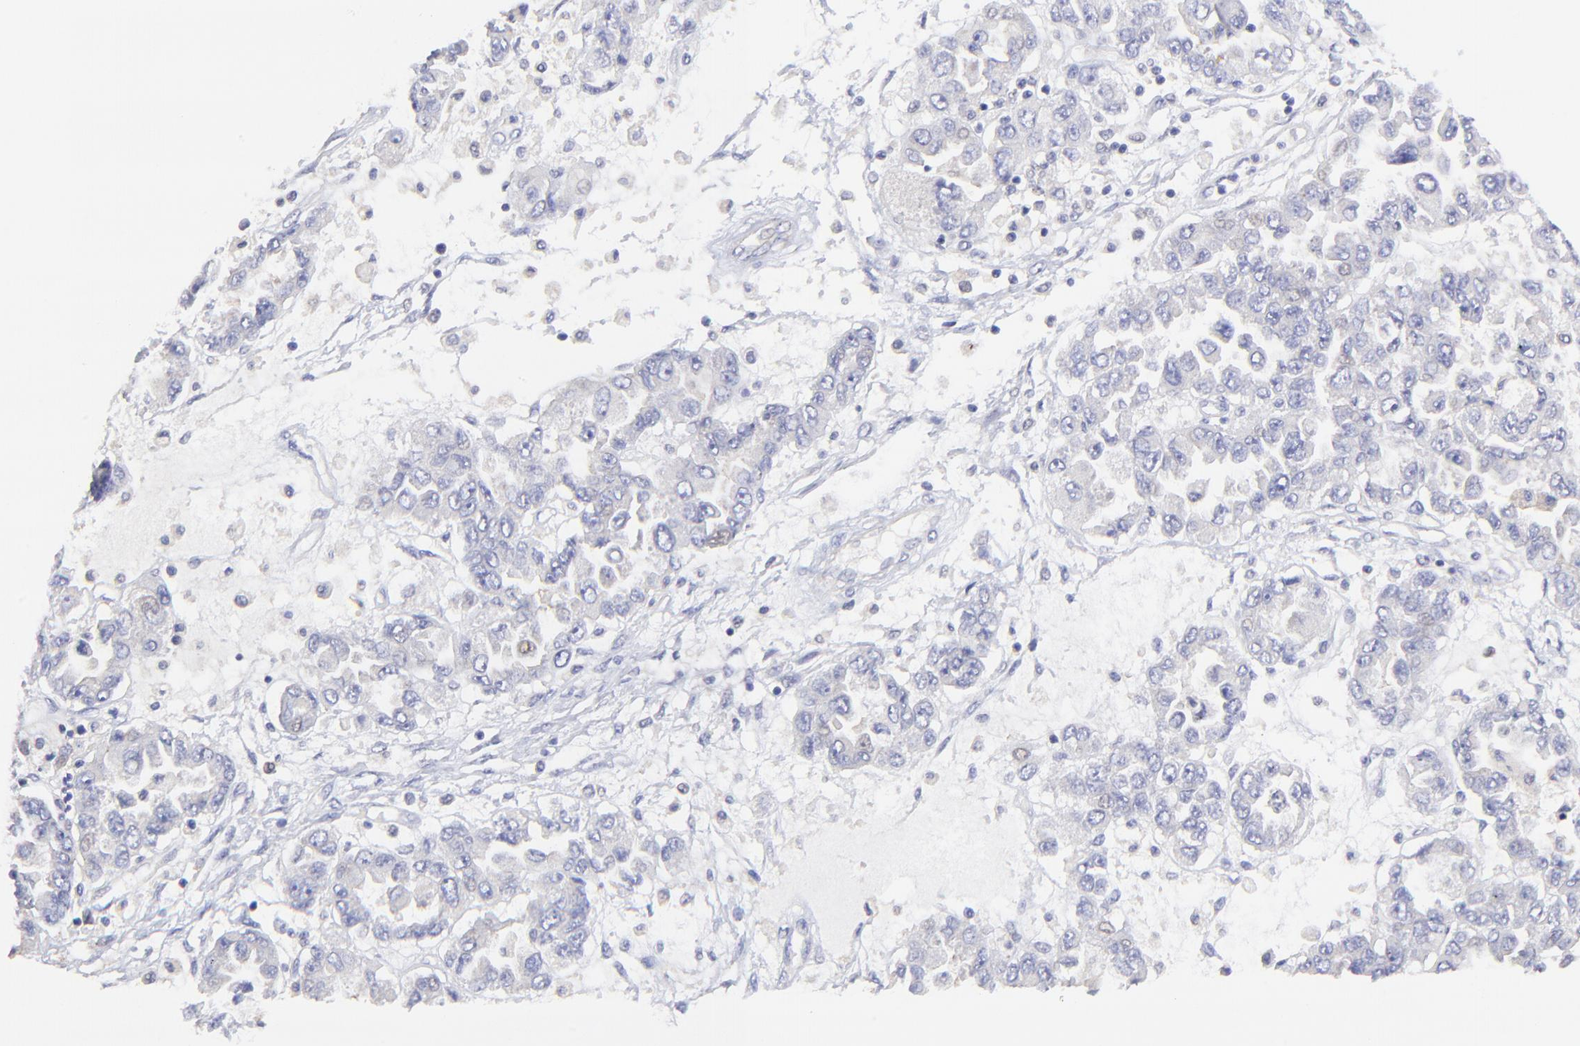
{"staining": {"intensity": "negative", "quantity": "none", "location": "none"}, "tissue": "ovarian cancer", "cell_type": "Tumor cells", "image_type": "cancer", "snomed": [{"axis": "morphology", "description": "Cystadenocarcinoma, serous, NOS"}, {"axis": "topography", "description": "Ovary"}], "caption": "The histopathology image exhibits no significant expression in tumor cells of ovarian cancer.", "gene": "LHFPL1", "patient": {"sex": "female", "age": 84}}